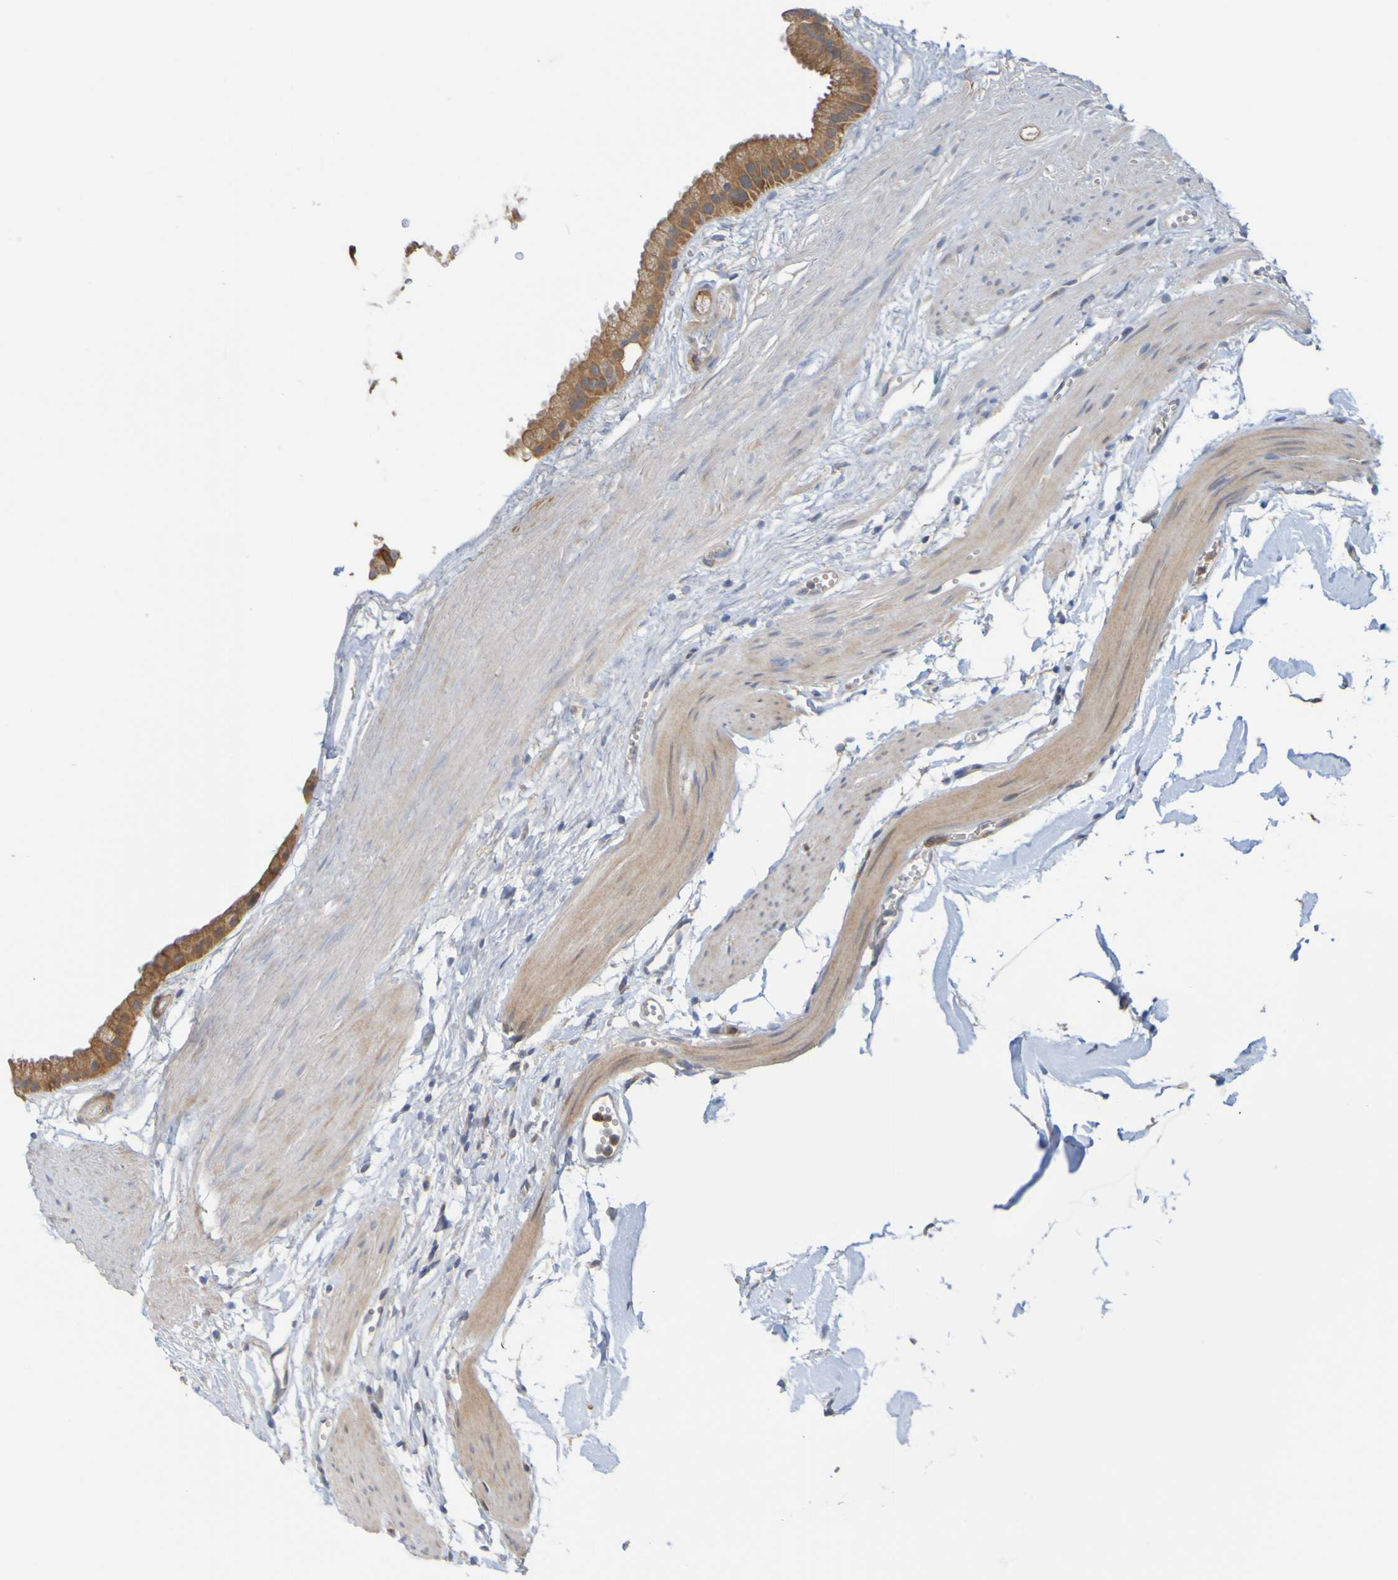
{"staining": {"intensity": "strong", "quantity": ">75%", "location": "cytoplasmic/membranous"}, "tissue": "gallbladder", "cell_type": "Glandular cells", "image_type": "normal", "snomed": [{"axis": "morphology", "description": "Normal tissue, NOS"}, {"axis": "topography", "description": "Gallbladder"}], "caption": "Glandular cells show high levels of strong cytoplasmic/membranous expression in about >75% of cells in unremarkable gallbladder. (Brightfield microscopy of DAB IHC at high magnification).", "gene": "NAV2", "patient": {"sex": "female", "age": 64}}